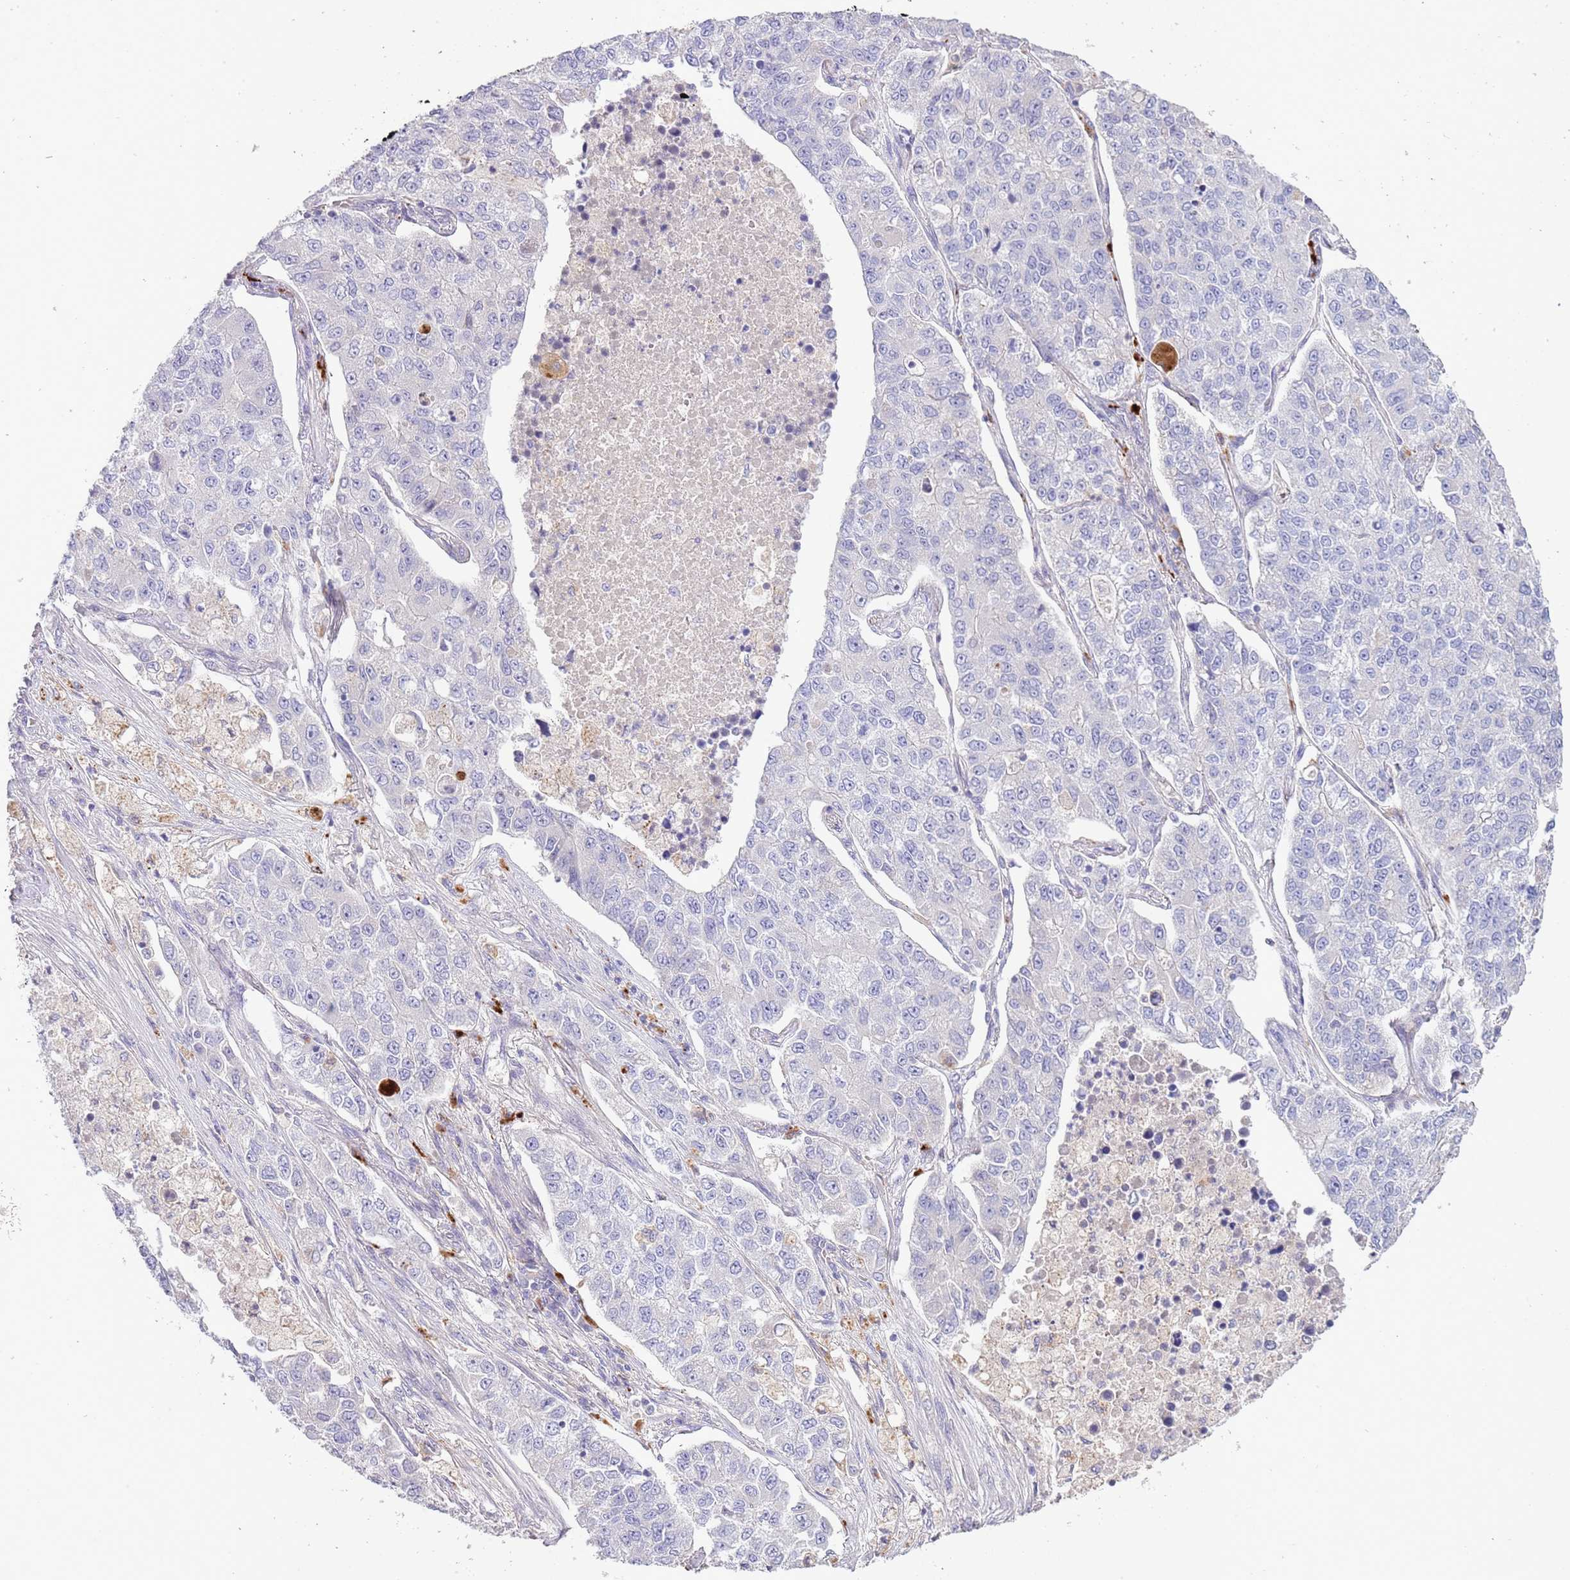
{"staining": {"intensity": "negative", "quantity": "none", "location": "none"}, "tissue": "lung cancer", "cell_type": "Tumor cells", "image_type": "cancer", "snomed": [{"axis": "morphology", "description": "Adenocarcinoma, NOS"}, {"axis": "topography", "description": "Lung"}], "caption": "Tumor cells are negative for protein expression in human adenocarcinoma (lung).", "gene": "ABHD17A", "patient": {"sex": "male", "age": 49}}